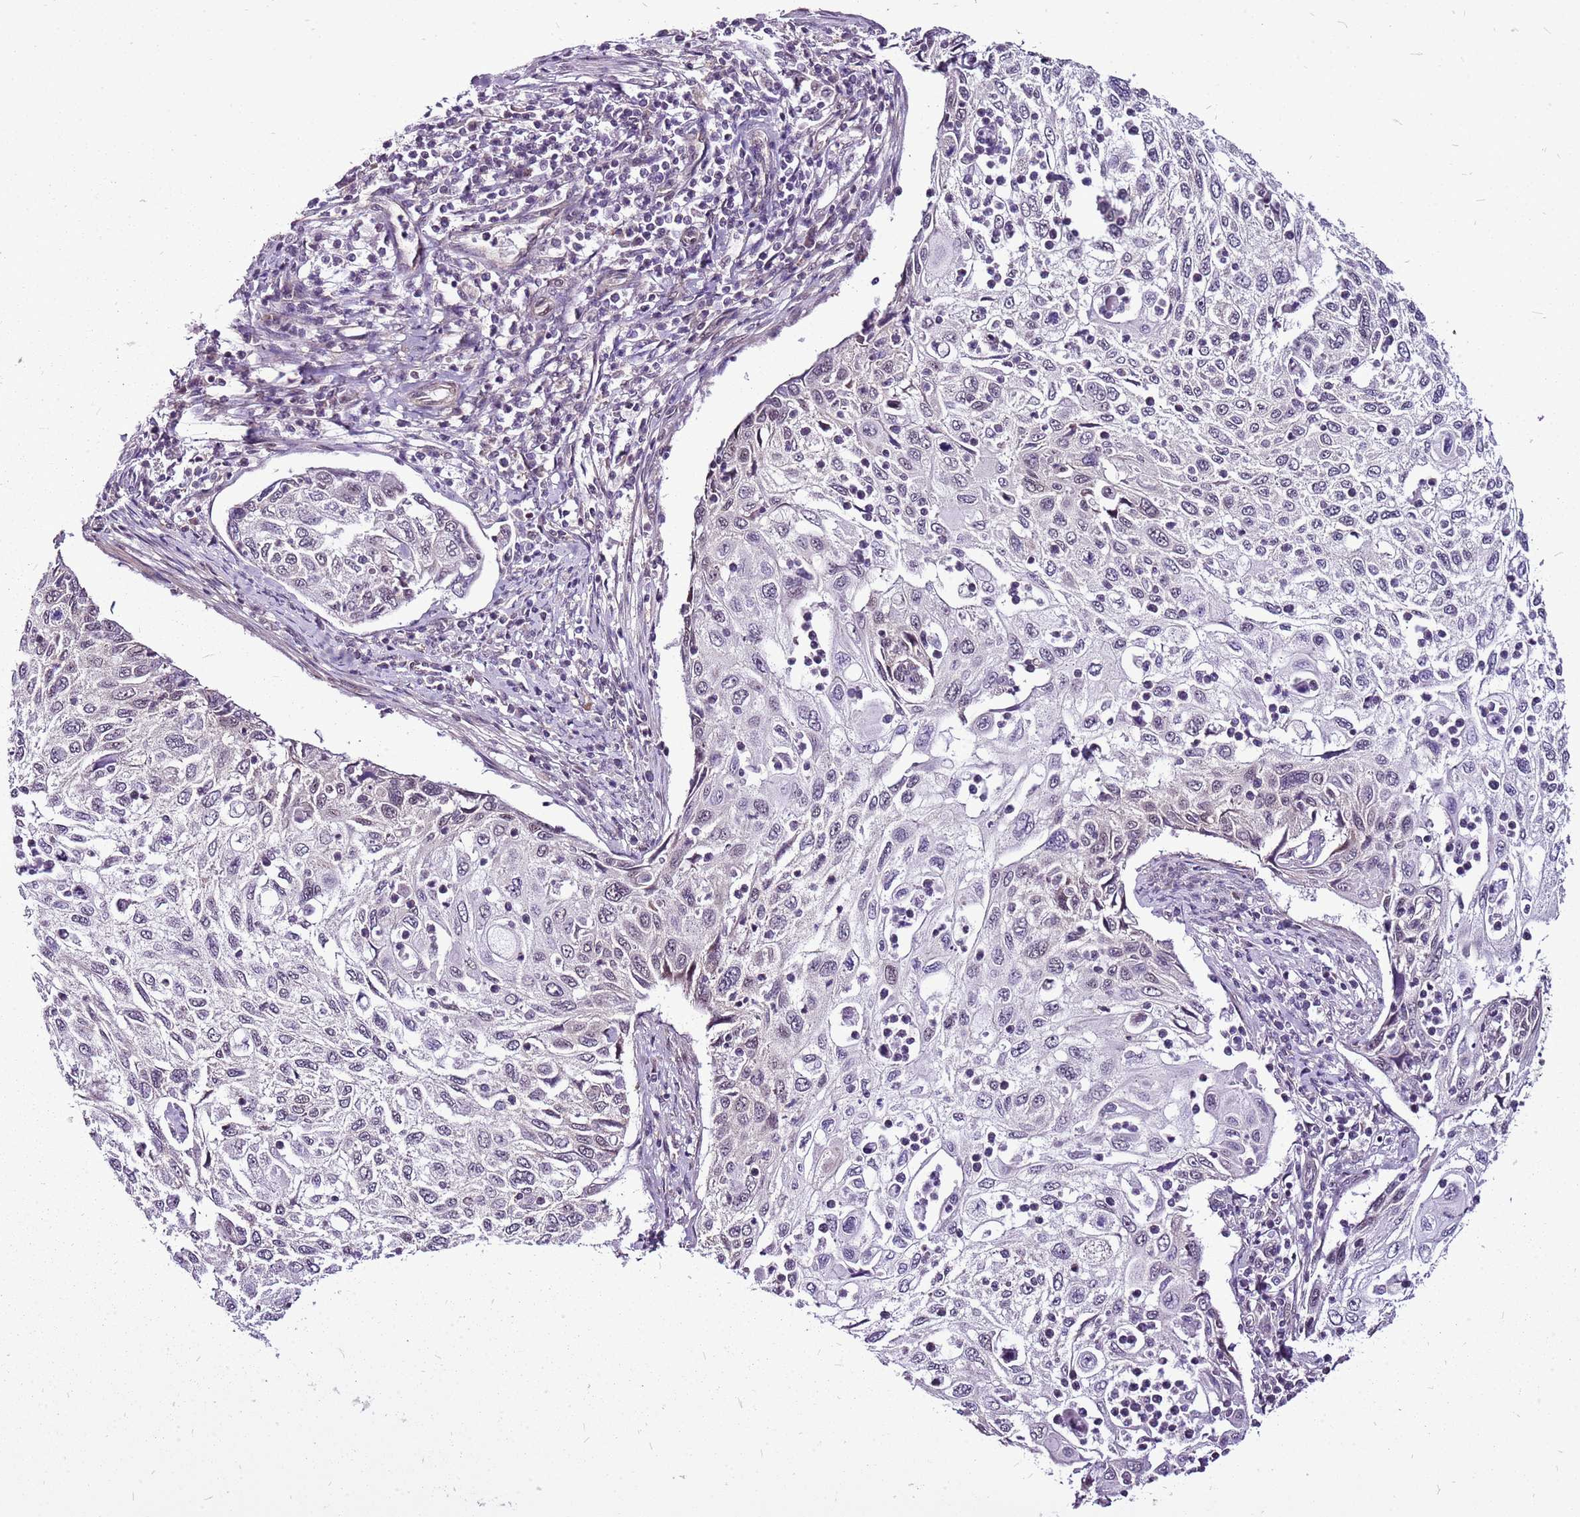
{"staining": {"intensity": "negative", "quantity": "none", "location": "none"}, "tissue": "cervical cancer", "cell_type": "Tumor cells", "image_type": "cancer", "snomed": [{"axis": "morphology", "description": "Squamous cell carcinoma, NOS"}, {"axis": "topography", "description": "Cervix"}], "caption": "Protein analysis of squamous cell carcinoma (cervical) exhibits no significant expression in tumor cells.", "gene": "CCDC166", "patient": {"sex": "female", "age": 70}}